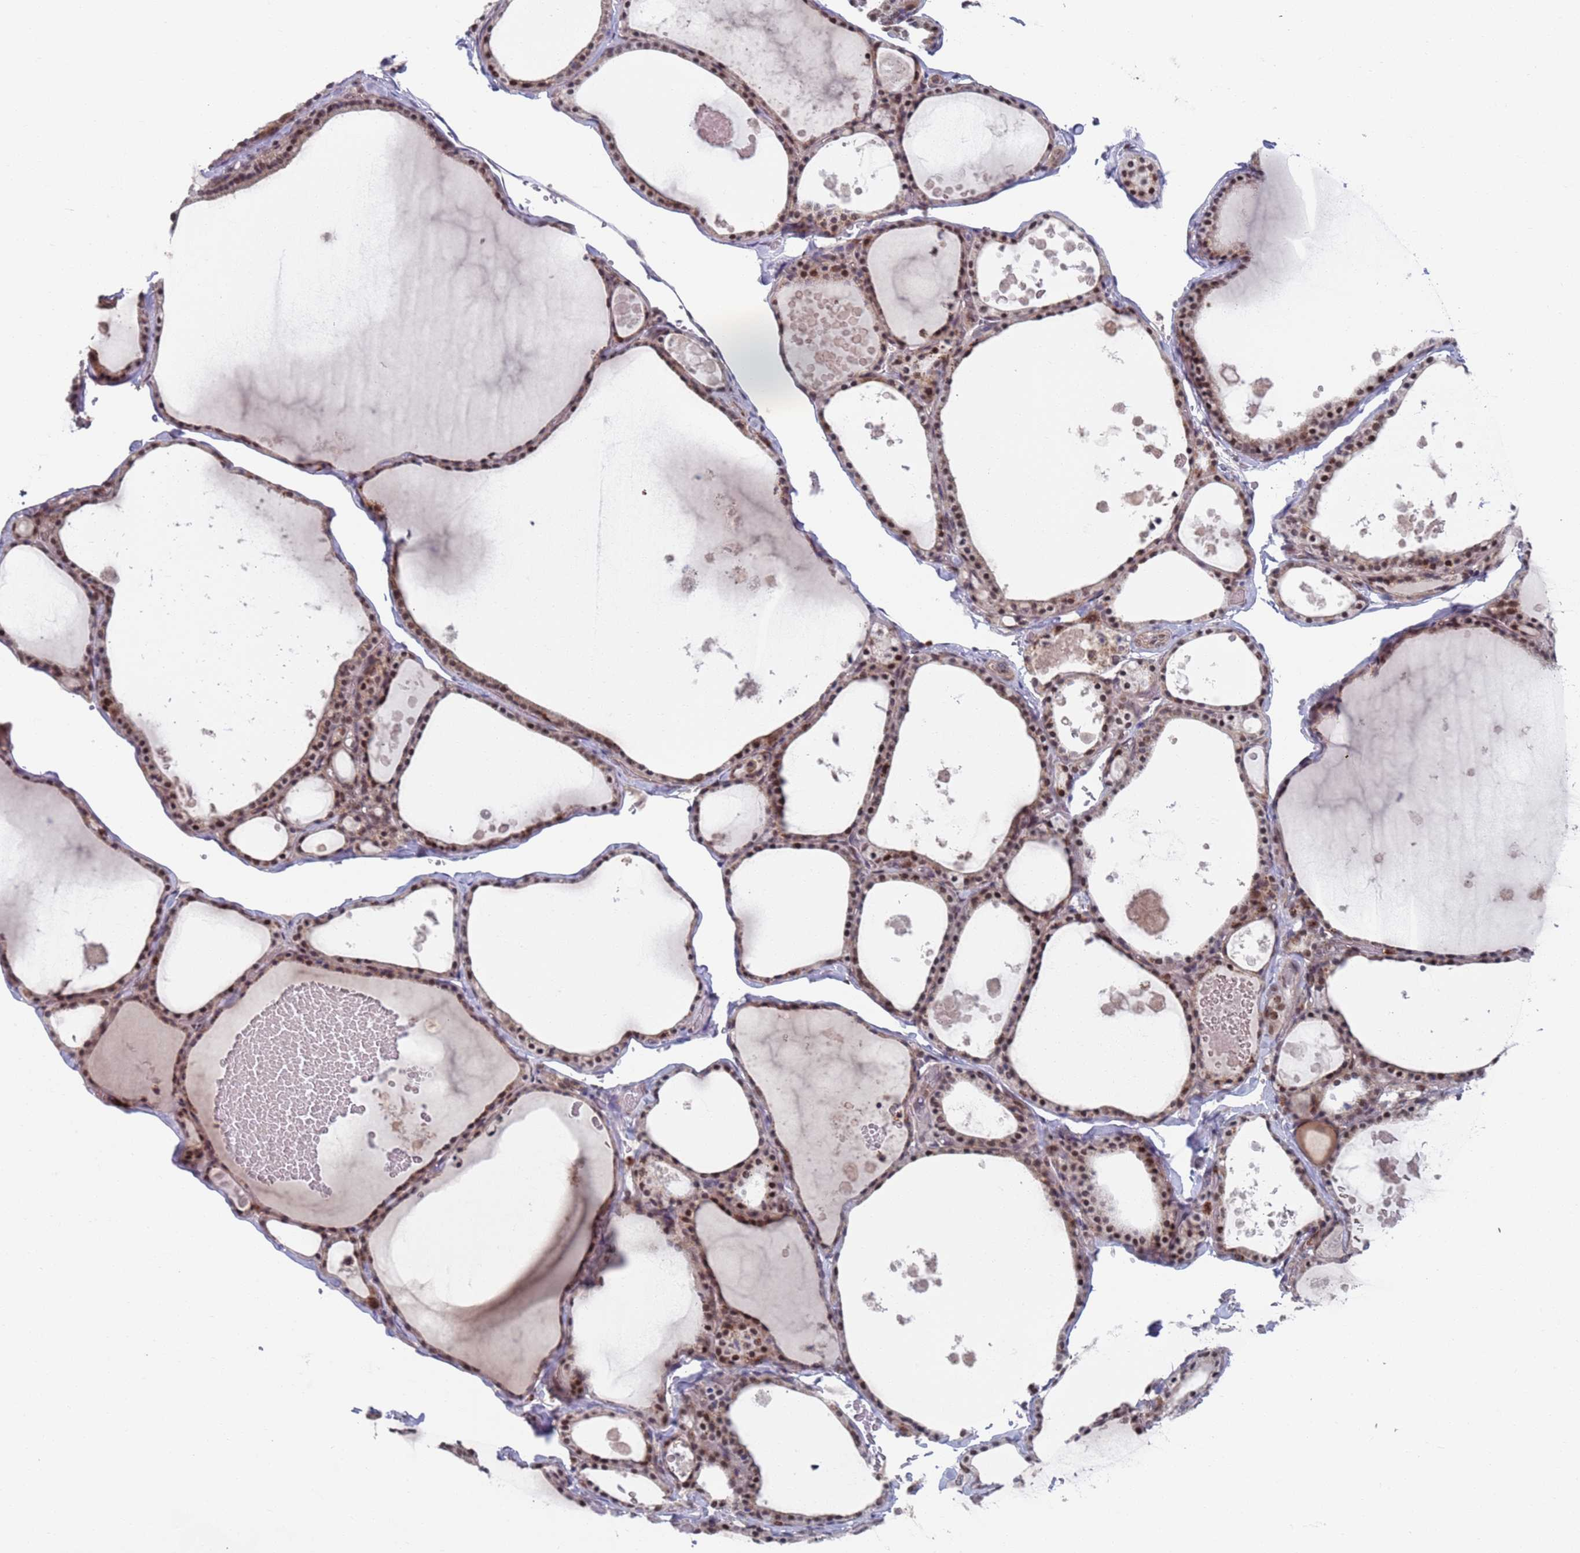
{"staining": {"intensity": "moderate", "quantity": "25%-75%", "location": "nuclear"}, "tissue": "thyroid gland", "cell_type": "Glandular cells", "image_type": "normal", "snomed": [{"axis": "morphology", "description": "Normal tissue, NOS"}, {"axis": "topography", "description": "Thyroid gland"}], "caption": "Immunohistochemical staining of normal human thyroid gland shows moderate nuclear protein staining in approximately 25%-75% of glandular cells. (brown staining indicates protein expression, while blue staining denotes nuclei).", "gene": "RPP25", "patient": {"sex": "male", "age": 56}}